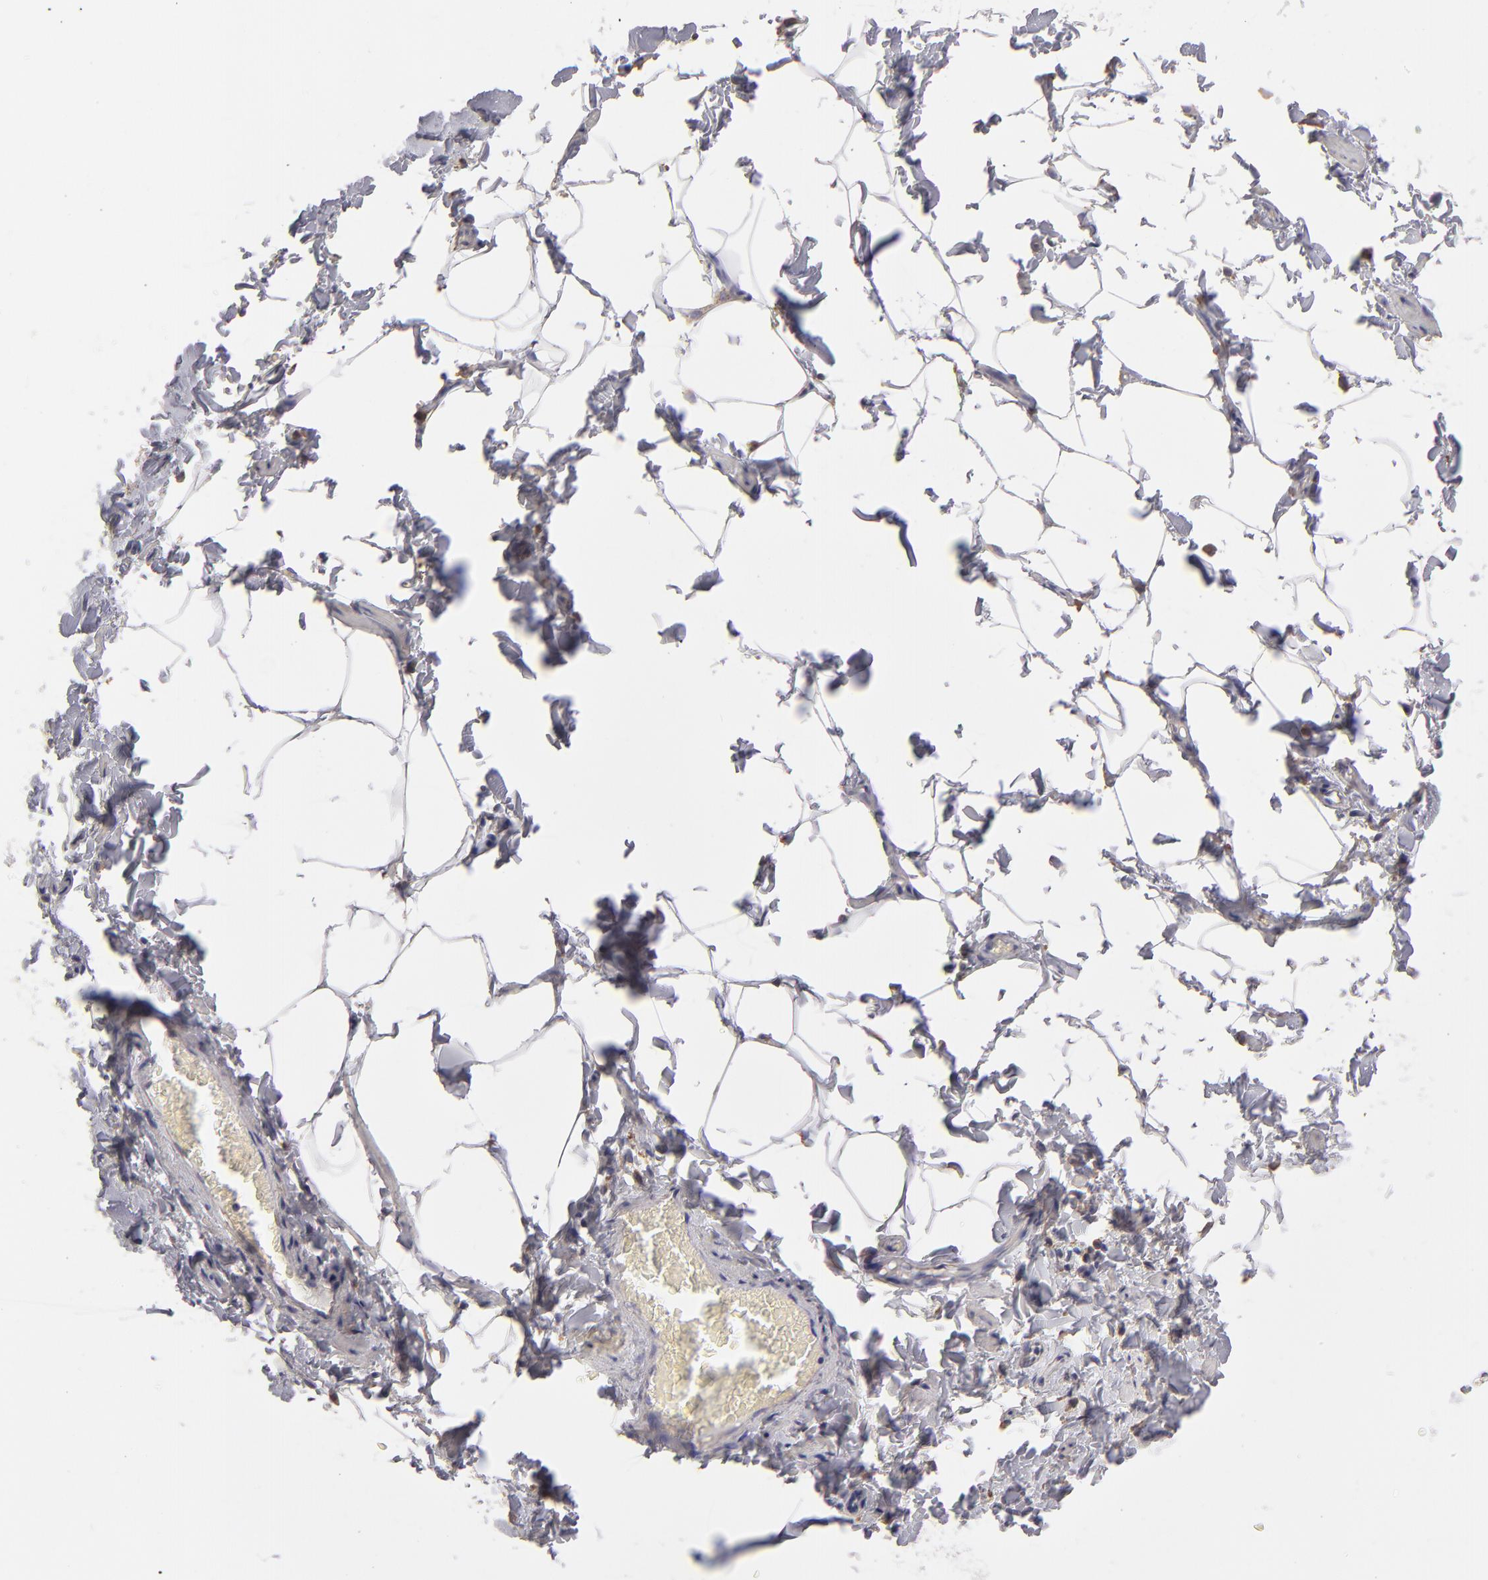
{"staining": {"intensity": "negative", "quantity": "none", "location": "none"}, "tissue": "adipose tissue", "cell_type": "Adipocytes", "image_type": "normal", "snomed": [{"axis": "morphology", "description": "Normal tissue, NOS"}, {"axis": "topography", "description": "Vascular tissue"}], "caption": "Immunohistochemistry (IHC) of normal adipose tissue shows no positivity in adipocytes. Brightfield microscopy of immunohistochemistry stained with DAB (3,3'-diaminobenzidine) (brown) and hematoxylin (blue), captured at high magnification.", "gene": "CALR", "patient": {"sex": "male", "age": 41}}